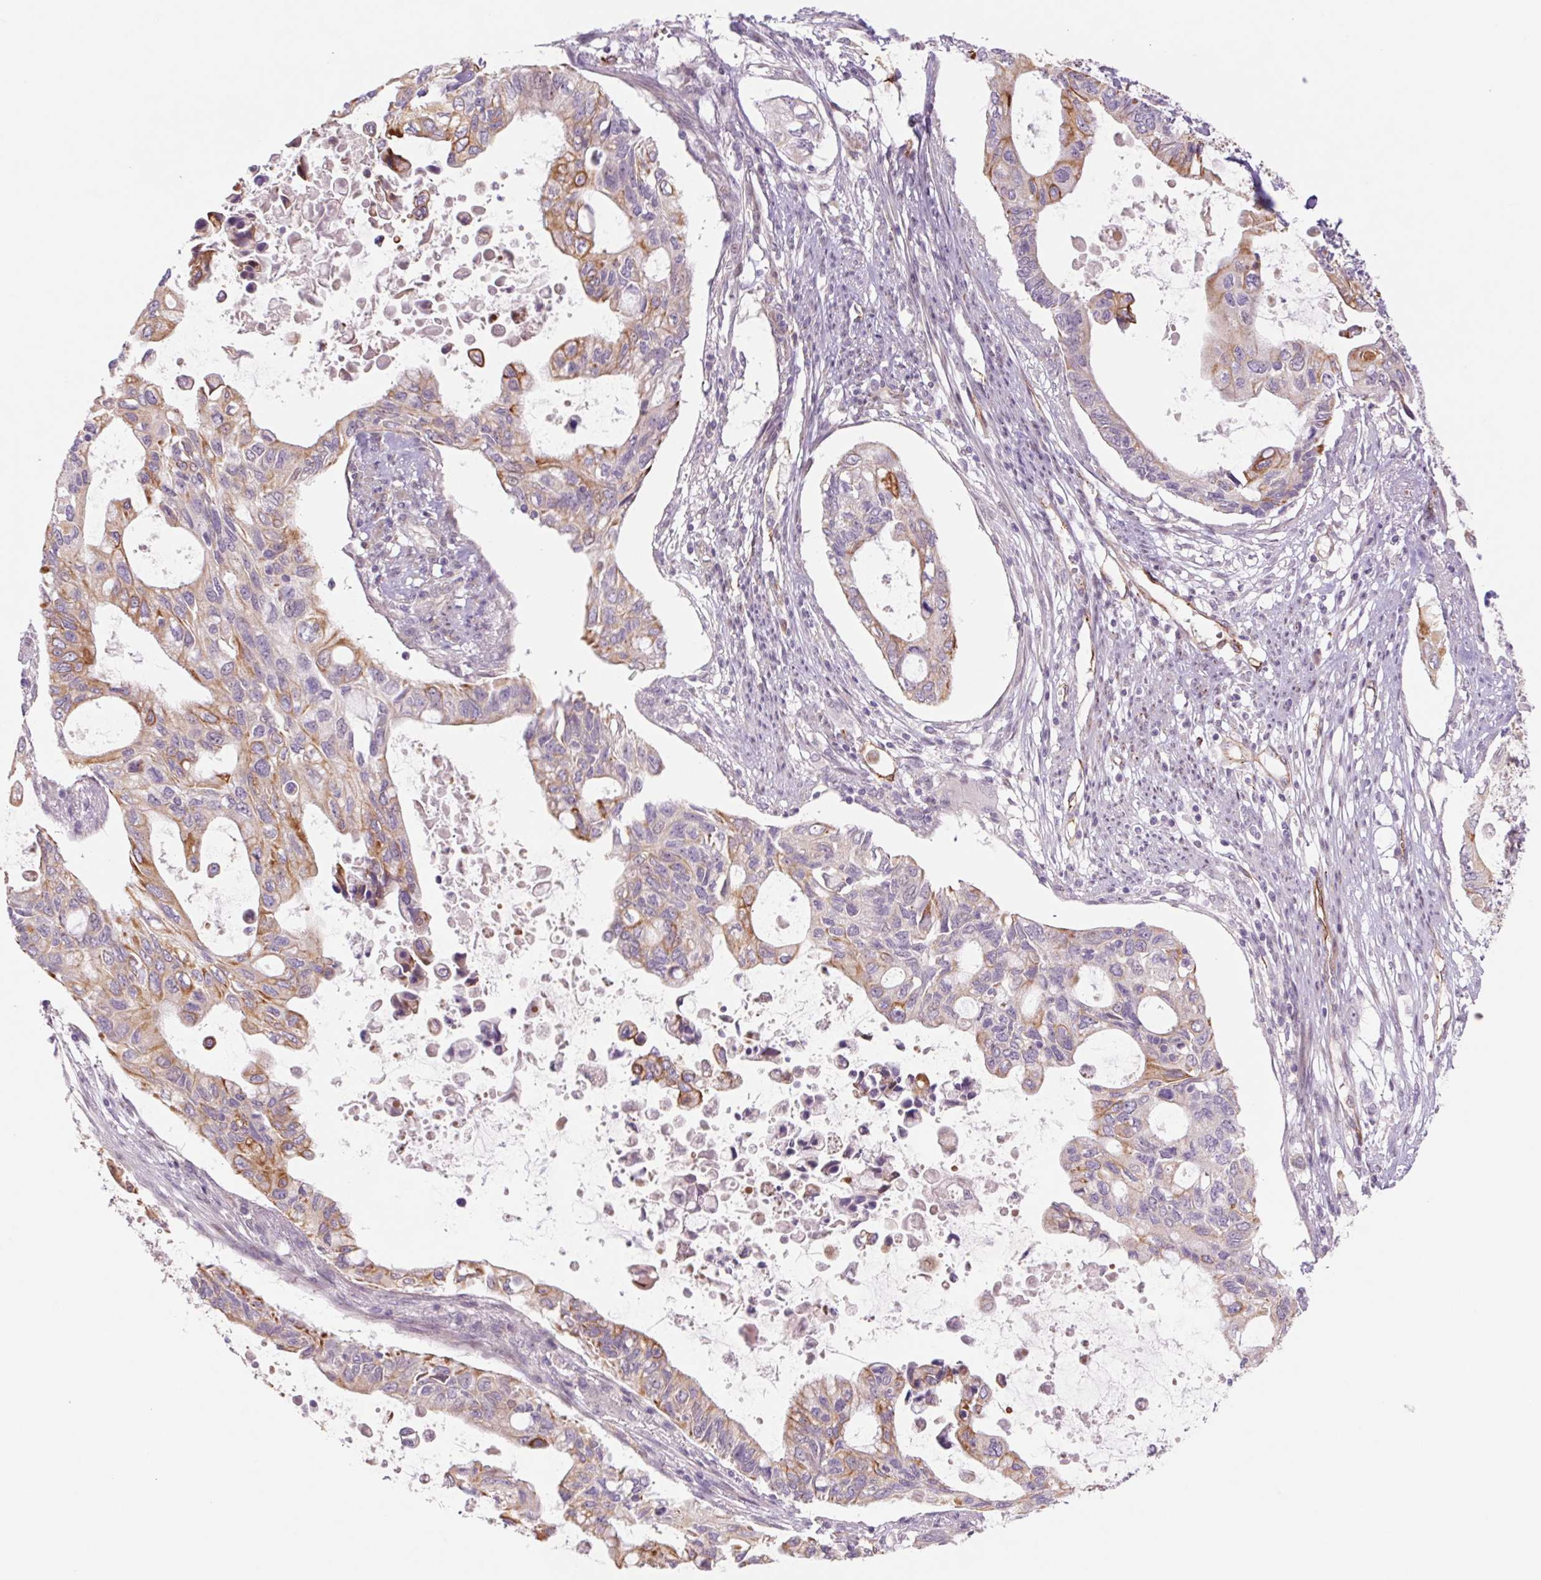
{"staining": {"intensity": "weak", "quantity": "25%-75%", "location": "cytoplasmic/membranous"}, "tissue": "pancreatic cancer", "cell_type": "Tumor cells", "image_type": "cancer", "snomed": [{"axis": "morphology", "description": "Adenocarcinoma, NOS"}, {"axis": "topography", "description": "Pancreas"}], "caption": "Brown immunohistochemical staining in human pancreatic adenocarcinoma shows weak cytoplasmic/membranous staining in approximately 25%-75% of tumor cells.", "gene": "MS4A13", "patient": {"sex": "female", "age": 63}}